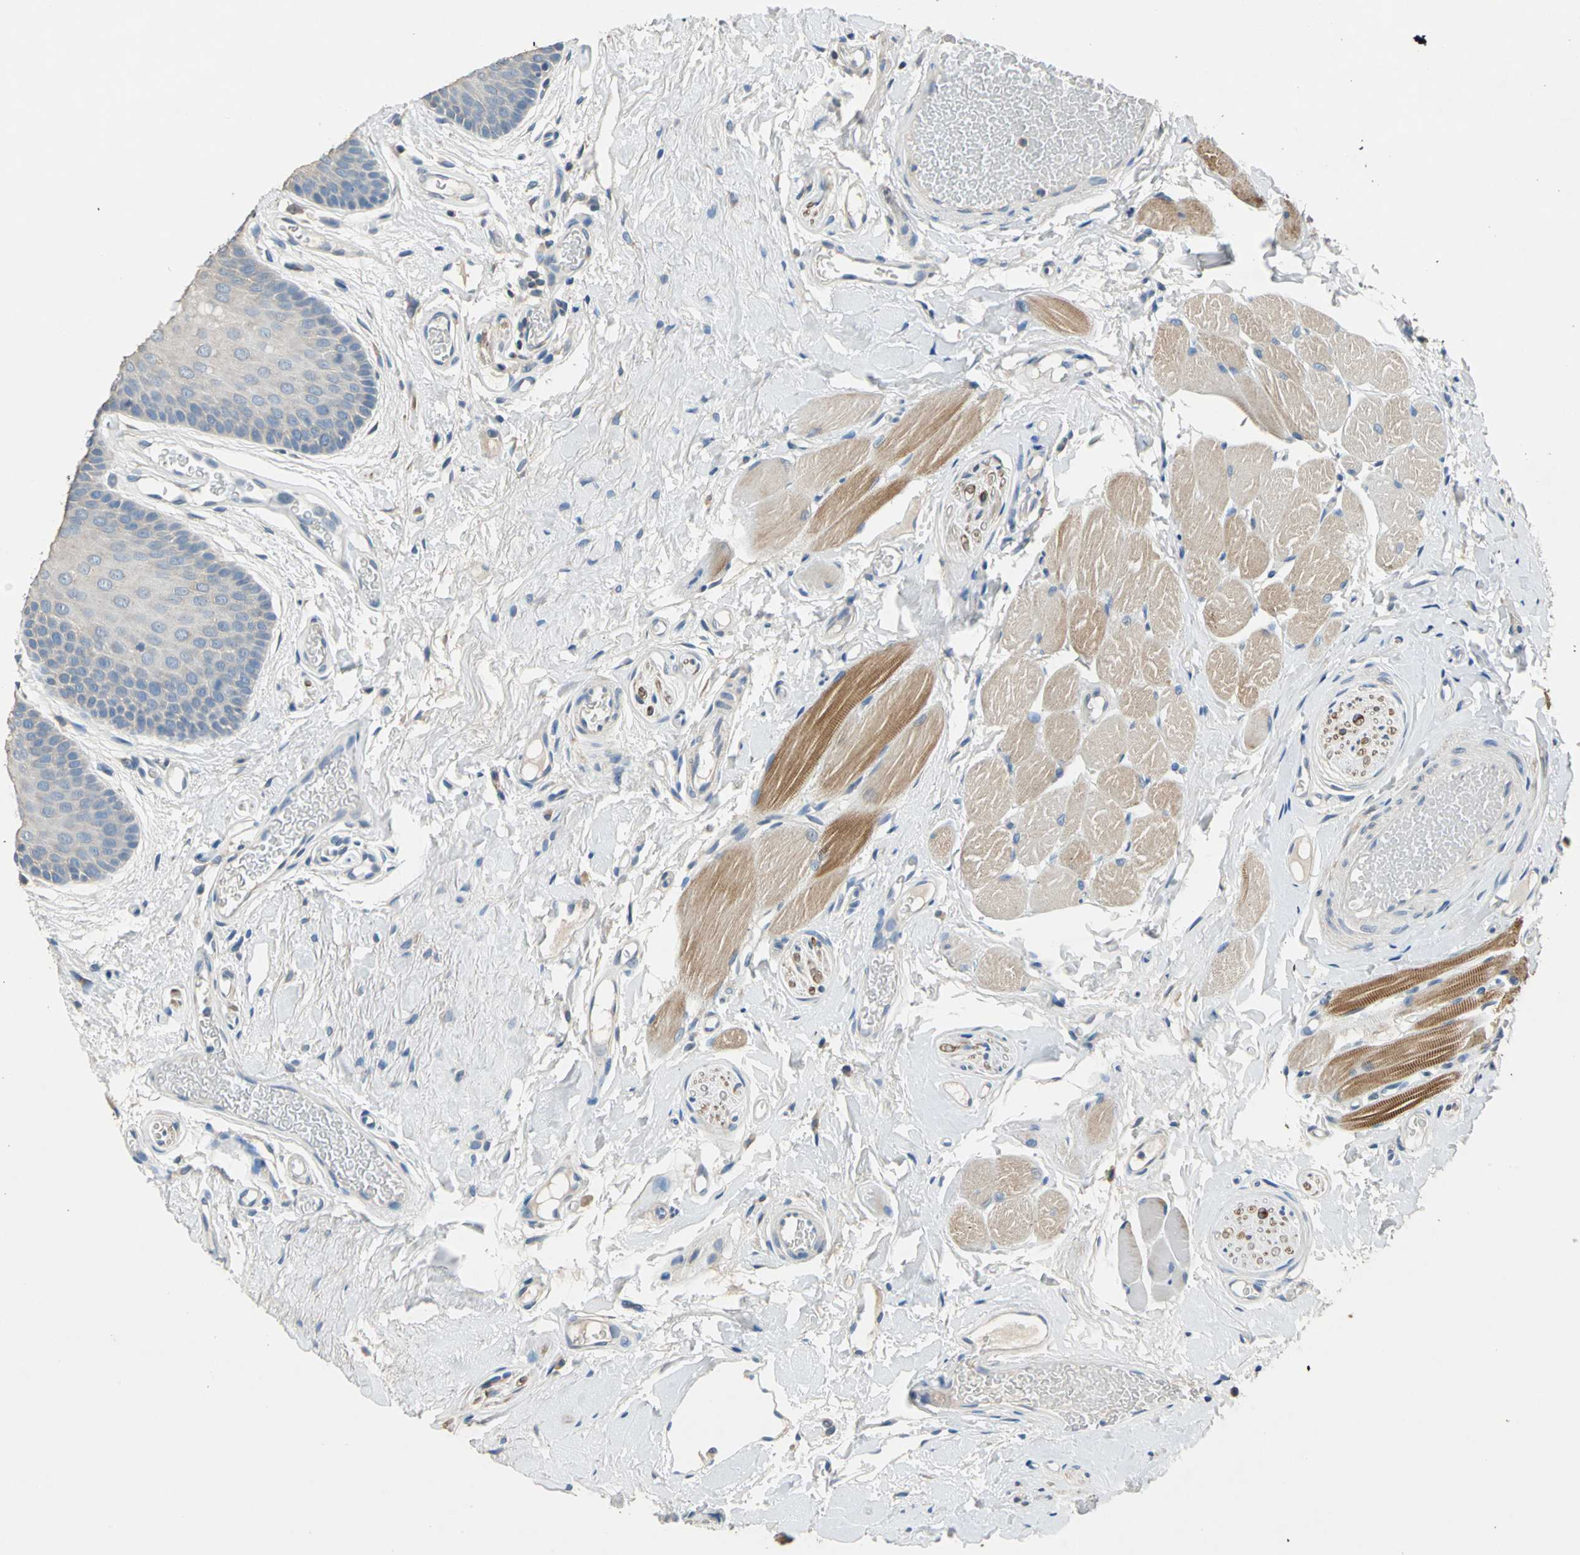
{"staining": {"intensity": "weak", "quantity": "25%-75%", "location": "cytoplasmic/membranous"}, "tissue": "oral mucosa", "cell_type": "Squamous epithelial cells", "image_type": "normal", "snomed": [{"axis": "morphology", "description": "Normal tissue, NOS"}, {"axis": "topography", "description": "Oral tissue"}], "caption": "The immunohistochemical stain highlights weak cytoplasmic/membranous staining in squamous epithelial cells of benign oral mucosa. The protein of interest is stained brown, and the nuclei are stained in blue (DAB (3,3'-diaminobenzidine) IHC with brightfield microscopy, high magnification).", "gene": "PRKCA", "patient": {"sex": "male", "age": 54}}